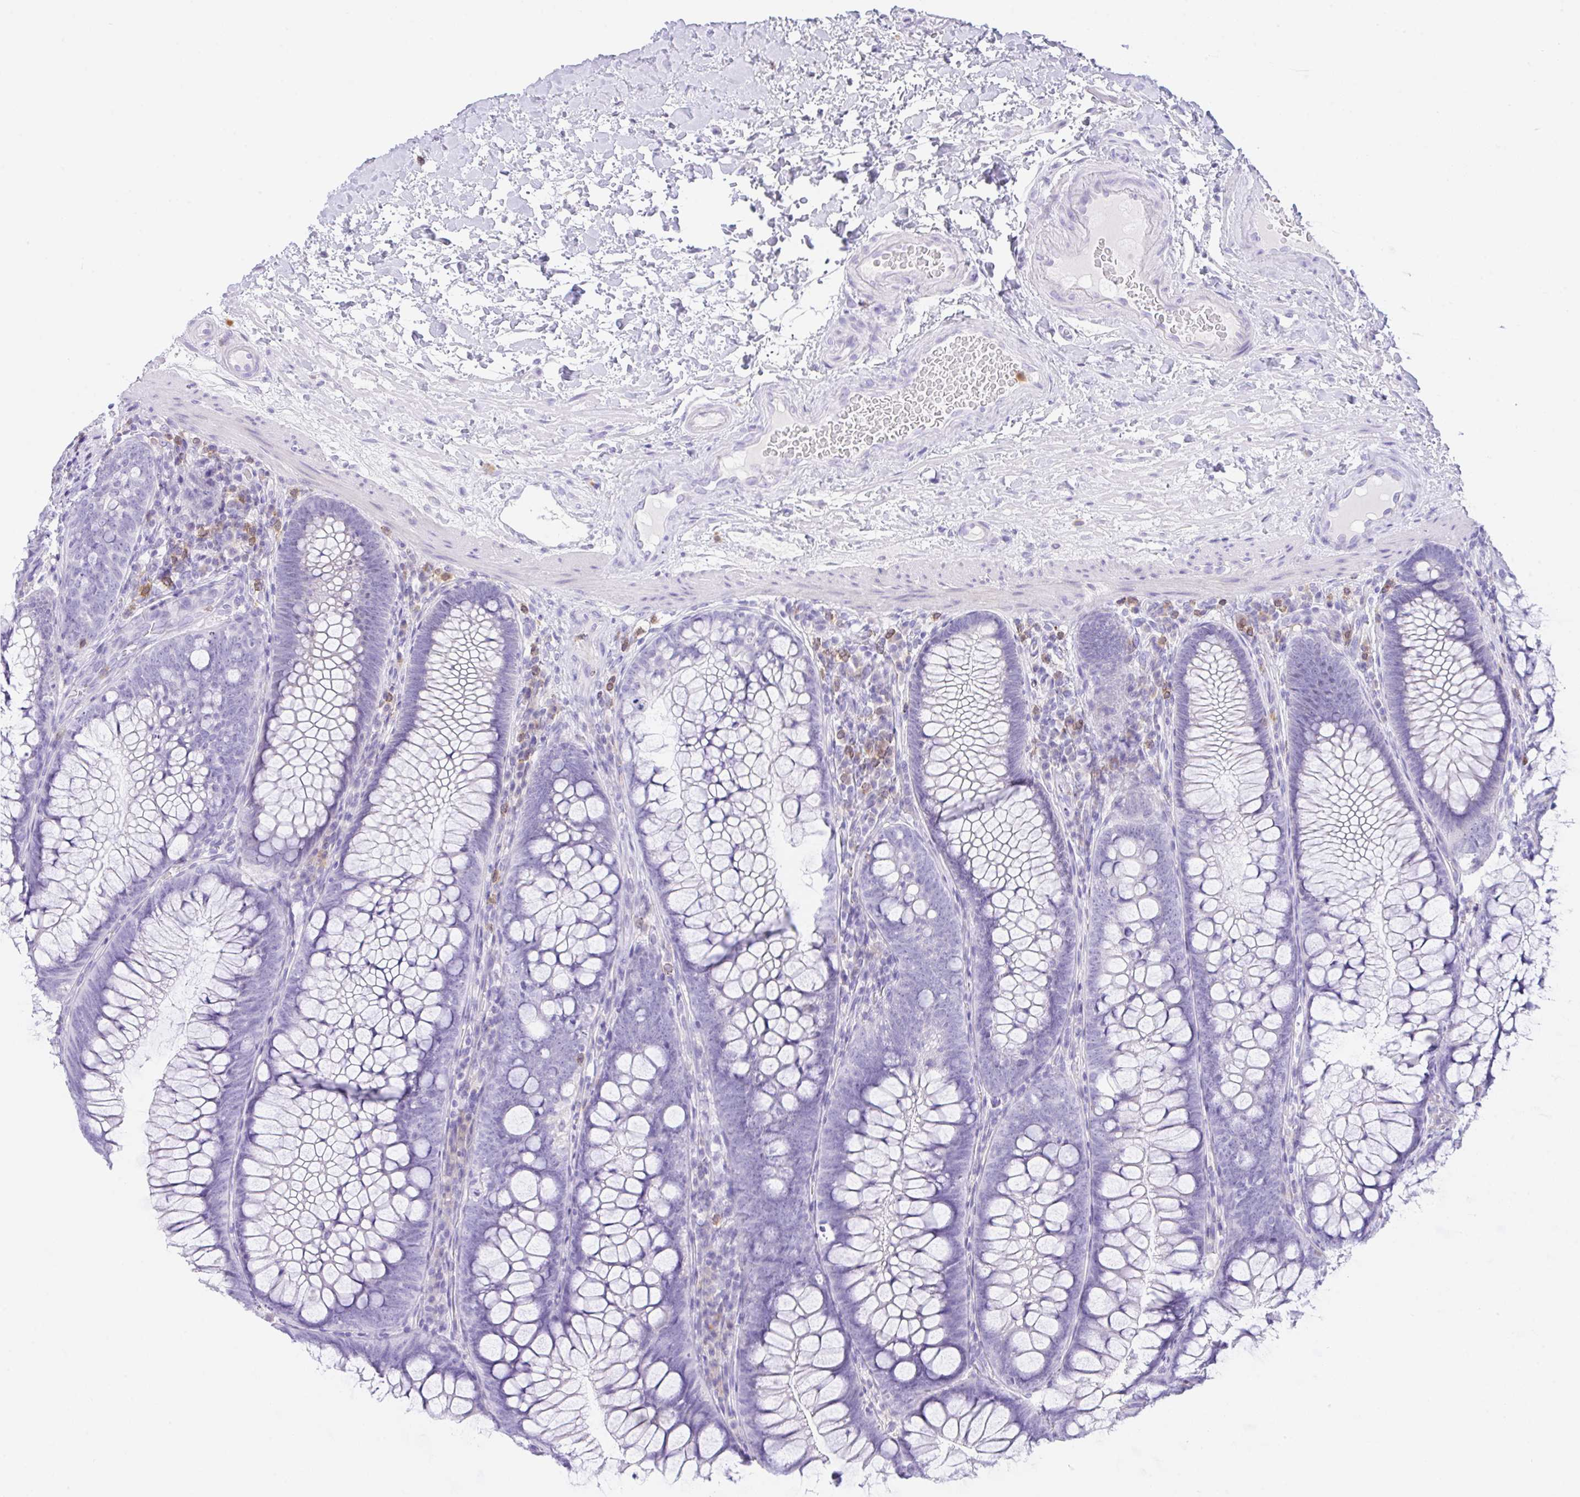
{"staining": {"intensity": "negative", "quantity": "none", "location": "none"}, "tissue": "colon", "cell_type": "Endothelial cells", "image_type": "normal", "snomed": [{"axis": "morphology", "description": "Normal tissue, NOS"}, {"axis": "morphology", "description": "Adenoma, NOS"}, {"axis": "topography", "description": "Soft tissue"}, {"axis": "topography", "description": "Colon"}], "caption": "Histopathology image shows no protein expression in endothelial cells of benign colon.", "gene": "NCF1", "patient": {"sex": "male", "age": 47}}